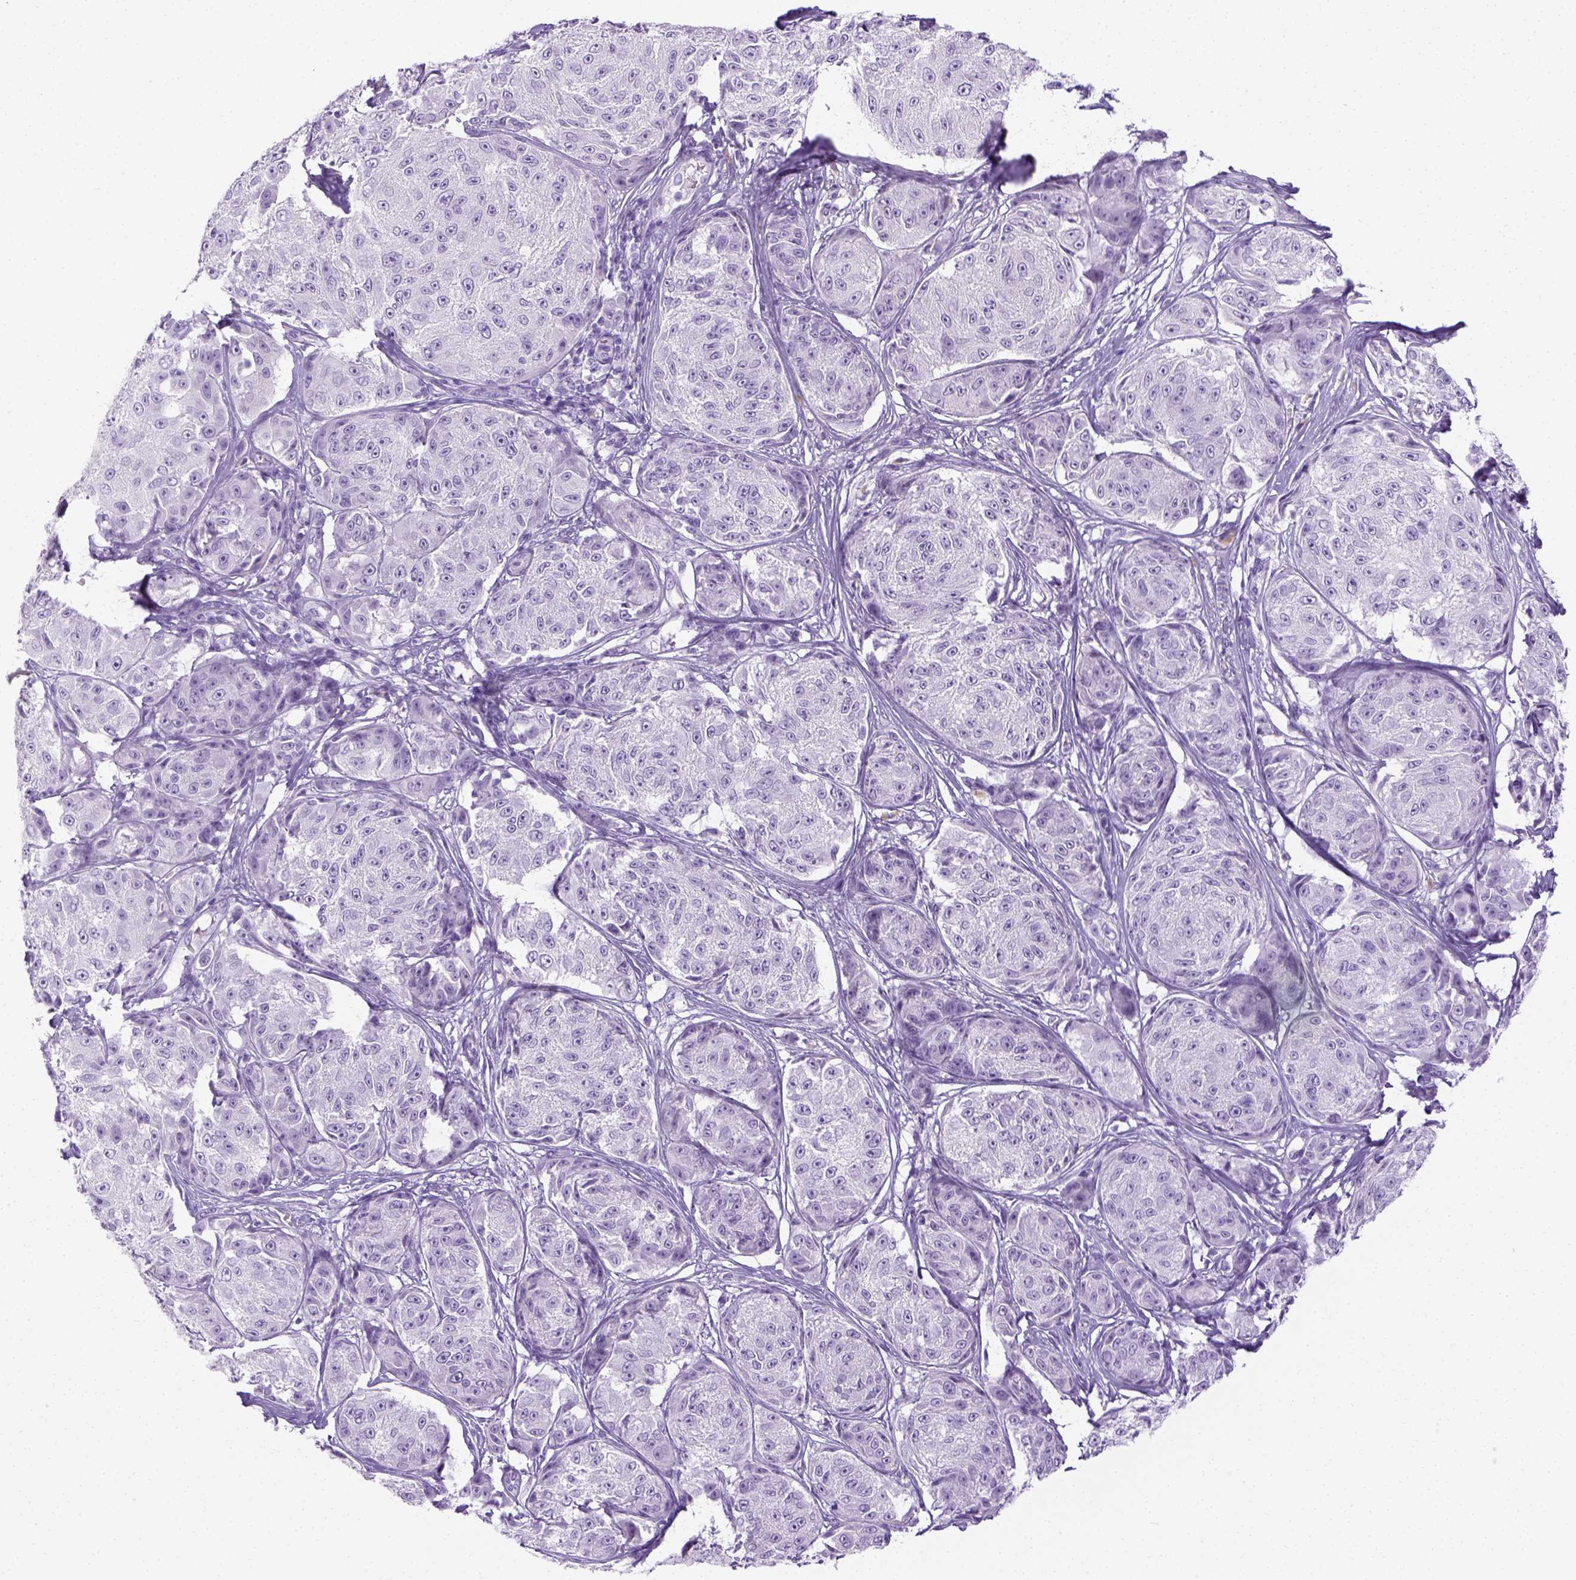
{"staining": {"intensity": "negative", "quantity": "none", "location": "none"}, "tissue": "melanoma", "cell_type": "Tumor cells", "image_type": "cancer", "snomed": [{"axis": "morphology", "description": "Malignant melanoma, NOS"}, {"axis": "topography", "description": "Skin"}], "caption": "Melanoma stained for a protein using immunohistochemistry exhibits no positivity tumor cells.", "gene": "LGSN", "patient": {"sex": "male", "age": 61}}